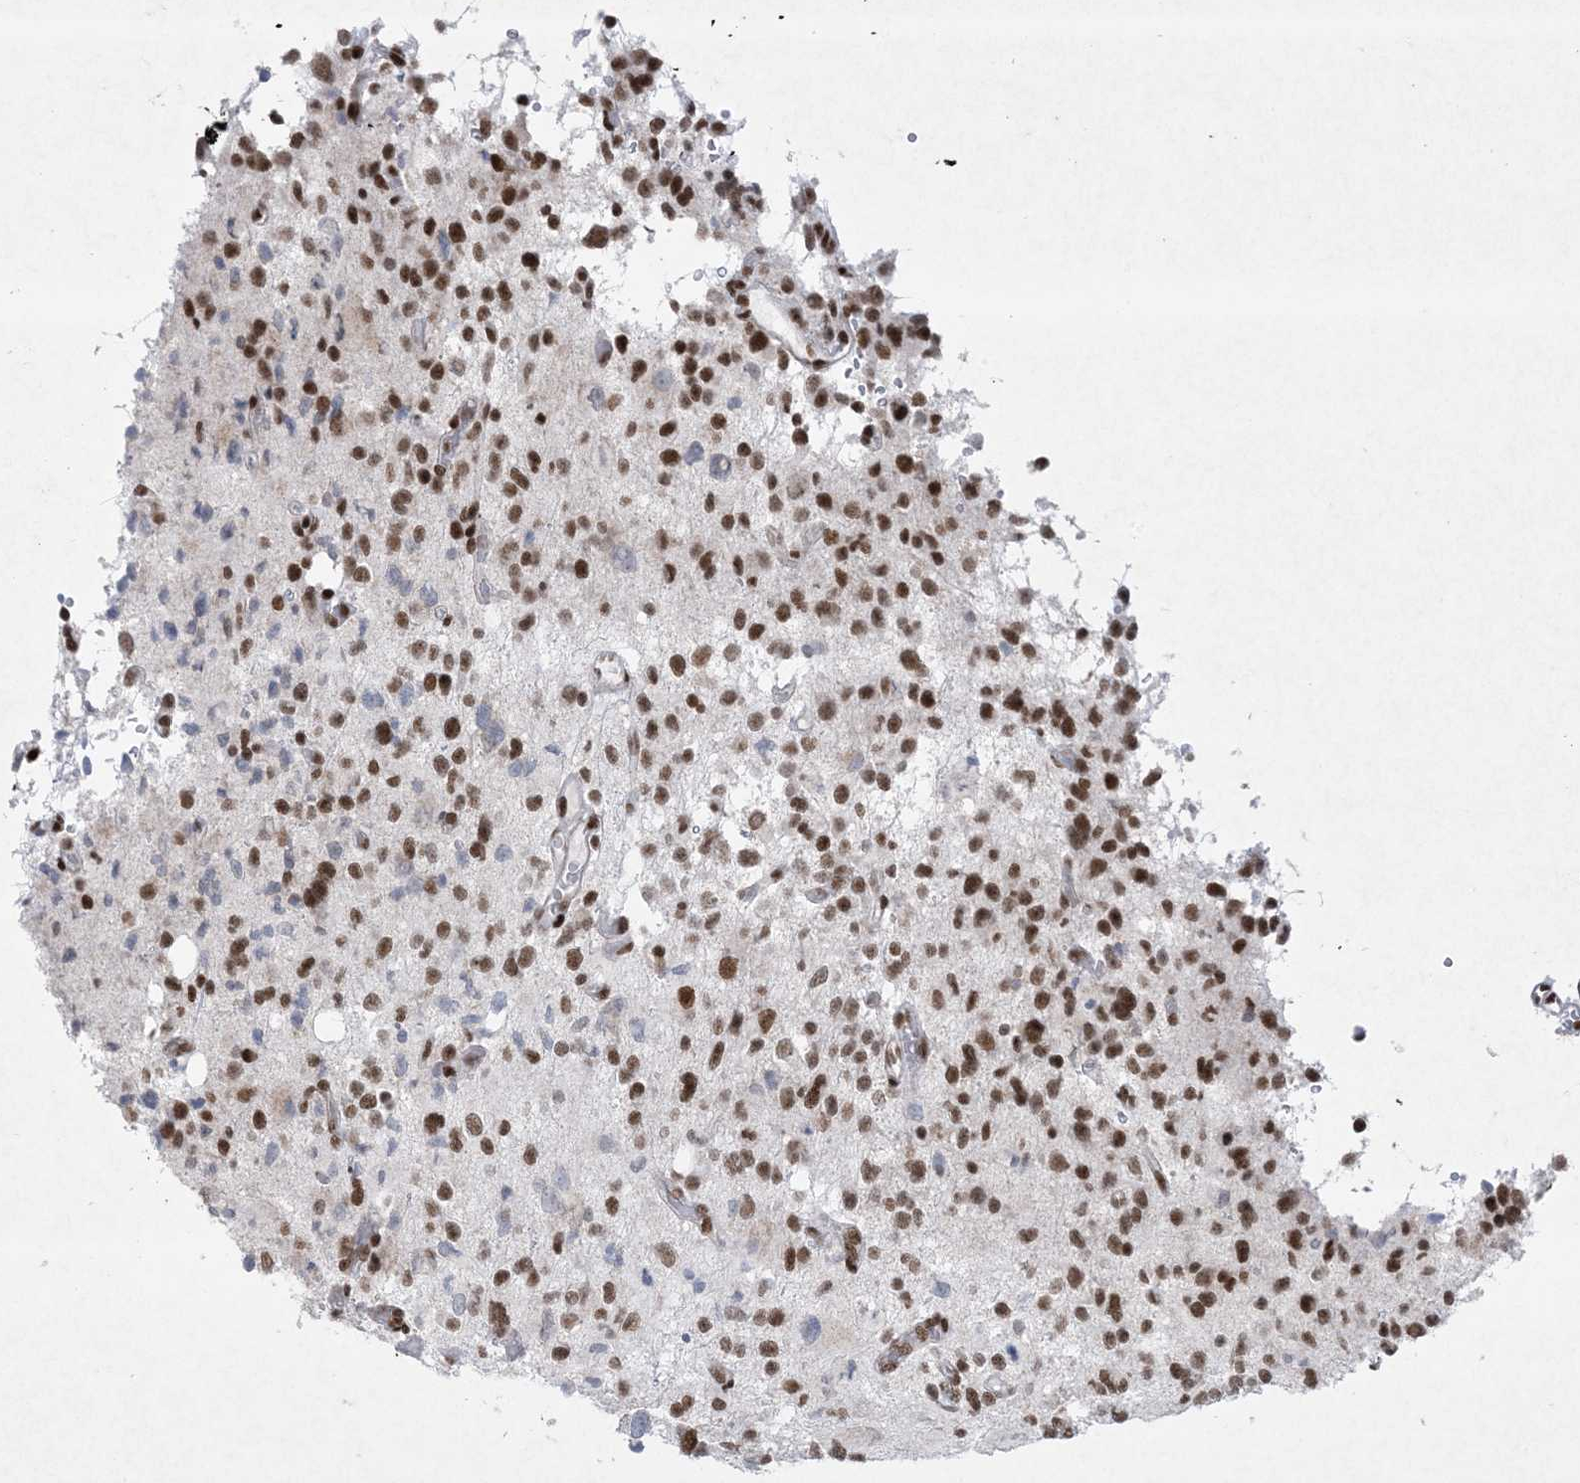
{"staining": {"intensity": "moderate", "quantity": ">75%", "location": "nuclear"}, "tissue": "glioma", "cell_type": "Tumor cells", "image_type": "cancer", "snomed": [{"axis": "morphology", "description": "Glioma, malignant, High grade"}, {"axis": "topography", "description": "Brain"}], "caption": "Immunohistochemistry (DAB) staining of glioma demonstrates moderate nuclear protein positivity in approximately >75% of tumor cells. (Brightfield microscopy of DAB IHC at high magnification).", "gene": "PKNOX2", "patient": {"sex": "male", "age": 48}}